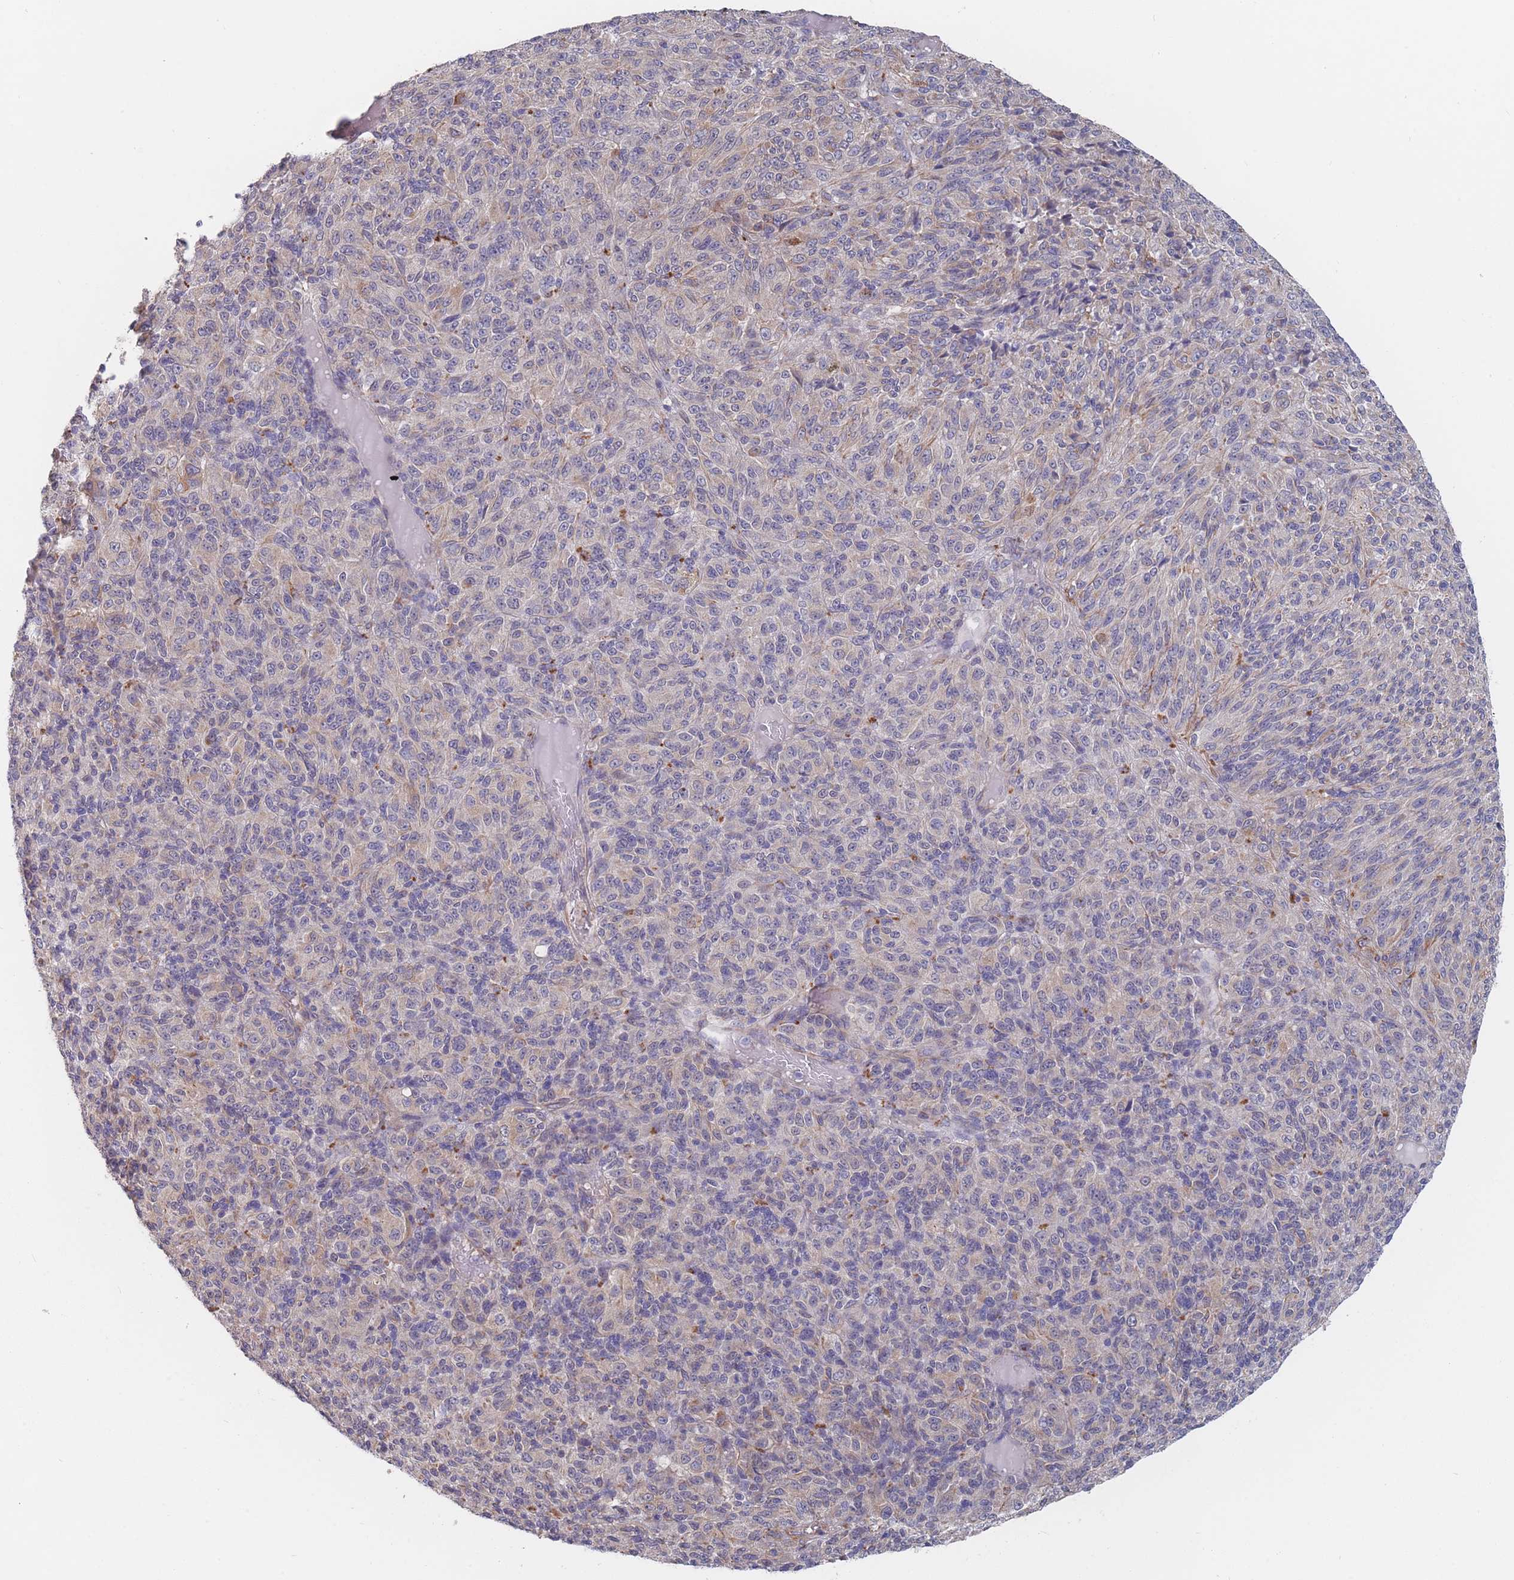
{"staining": {"intensity": "negative", "quantity": "none", "location": "none"}, "tissue": "melanoma", "cell_type": "Tumor cells", "image_type": "cancer", "snomed": [{"axis": "morphology", "description": "Malignant melanoma, Metastatic site"}, {"axis": "topography", "description": "Brain"}], "caption": "Immunohistochemistry histopathology image of neoplastic tissue: malignant melanoma (metastatic site) stained with DAB demonstrates no significant protein staining in tumor cells.", "gene": "SLC1A6", "patient": {"sex": "female", "age": 56}}